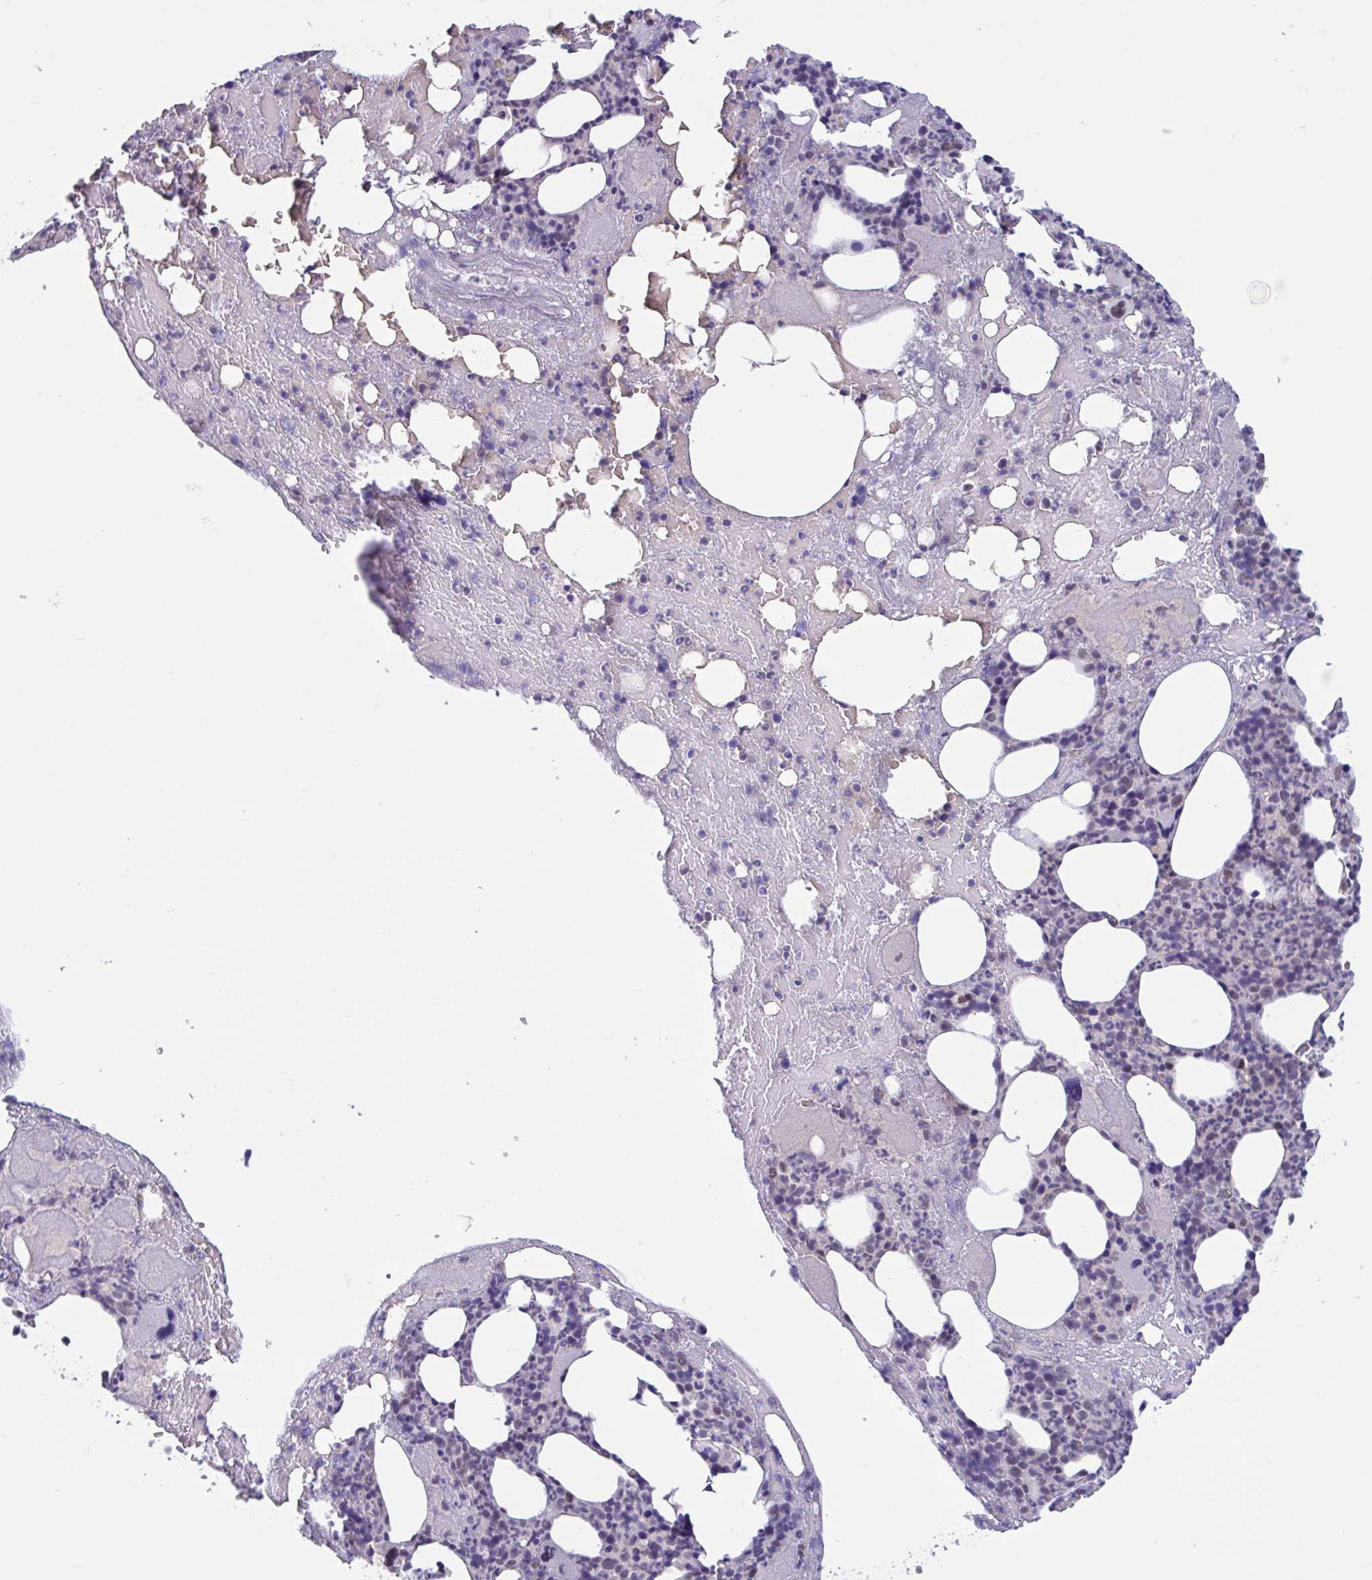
{"staining": {"intensity": "moderate", "quantity": "<25%", "location": "nuclear"}, "tissue": "bone marrow", "cell_type": "Hematopoietic cells", "image_type": "normal", "snomed": [{"axis": "morphology", "description": "Normal tissue, NOS"}, {"axis": "topography", "description": "Bone marrow"}], "caption": "Hematopoietic cells show low levels of moderate nuclear staining in about <25% of cells in benign human bone marrow. (Brightfield microscopy of DAB IHC at high magnification).", "gene": "RBL1", "patient": {"sex": "female", "age": 59}}